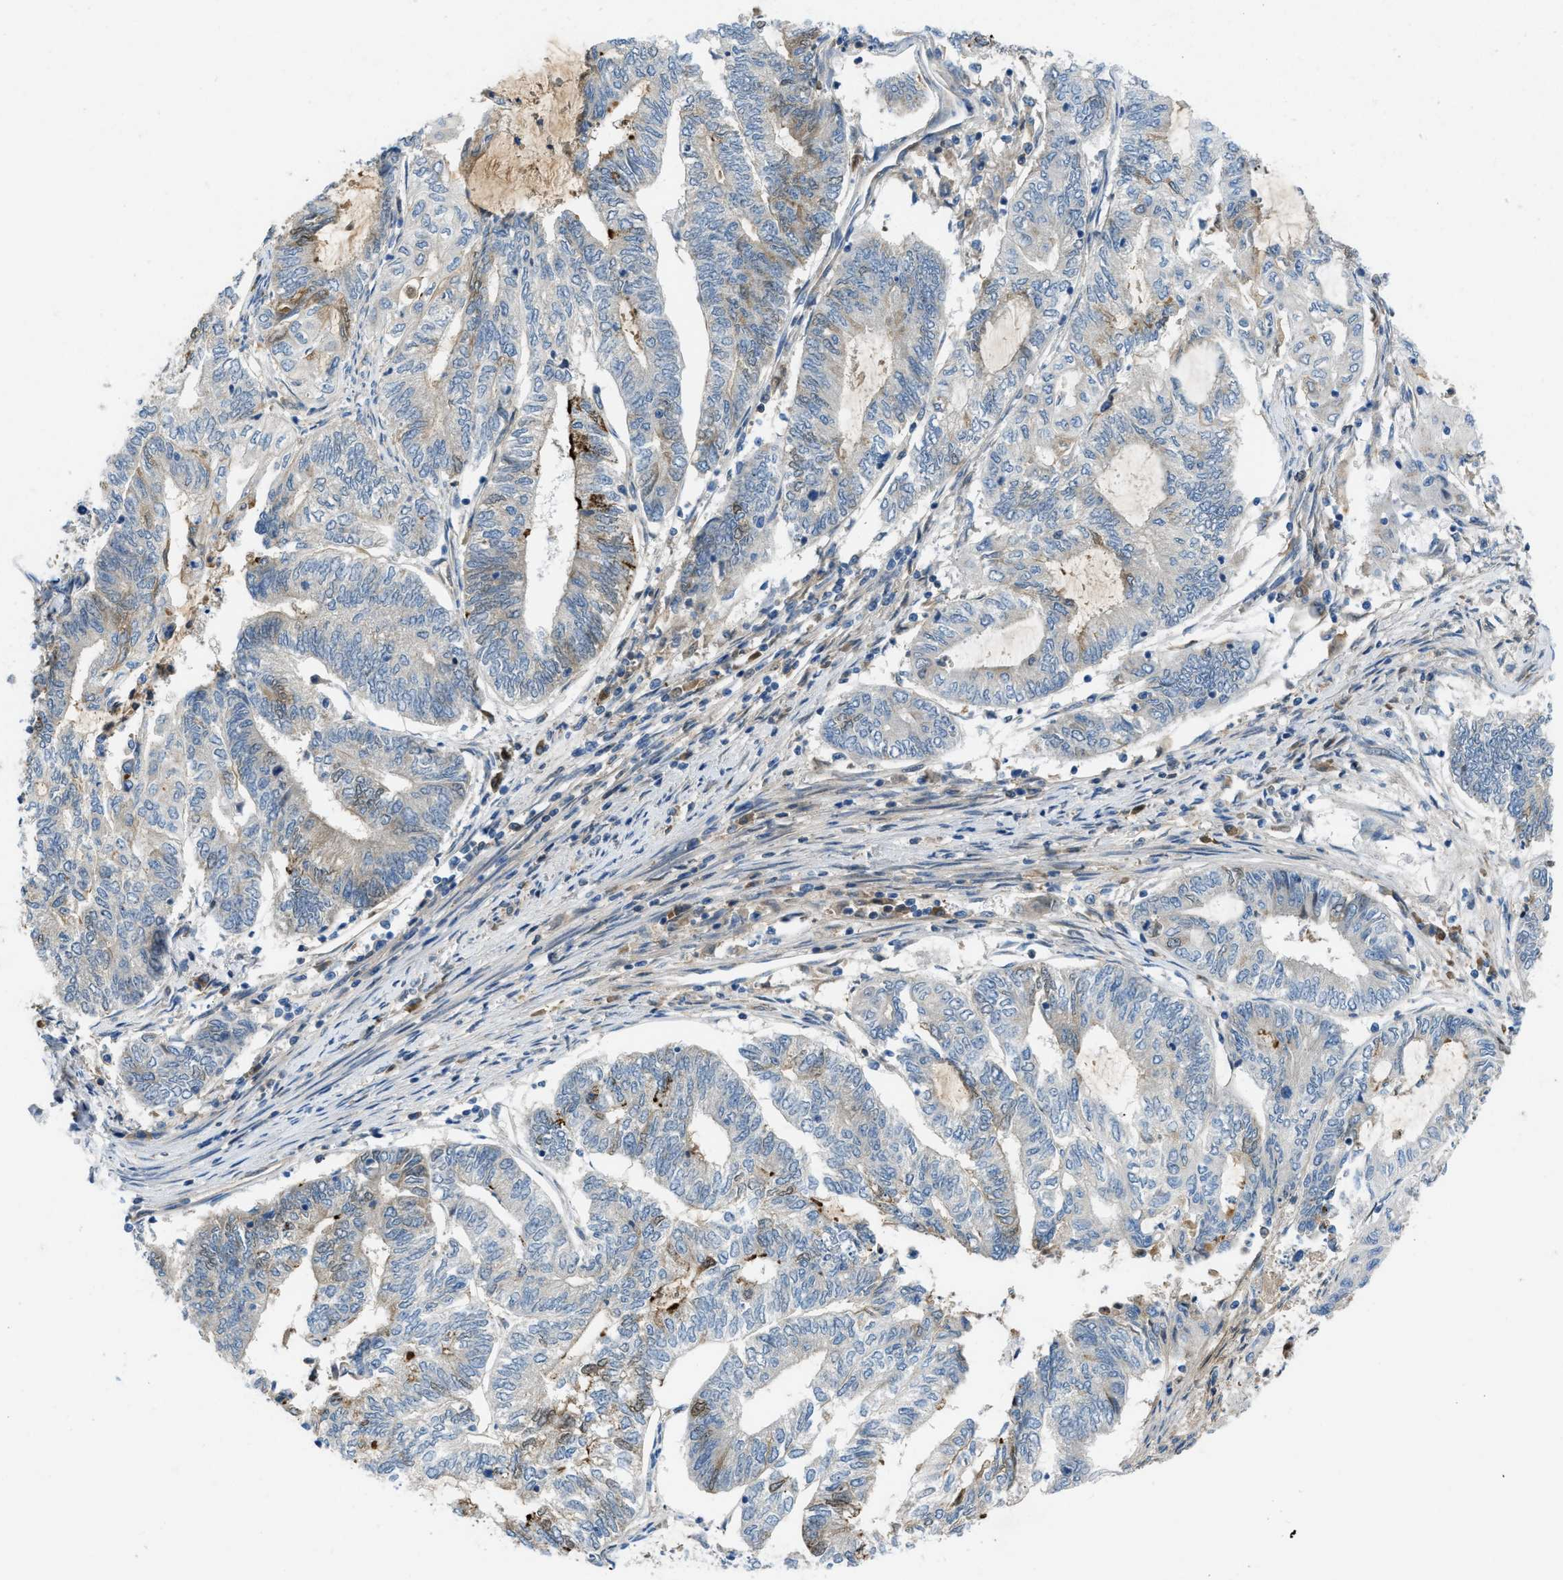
{"staining": {"intensity": "weak", "quantity": "<25%", "location": "cytoplasmic/membranous,nuclear"}, "tissue": "endometrial cancer", "cell_type": "Tumor cells", "image_type": "cancer", "snomed": [{"axis": "morphology", "description": "Adenocarcinoma, NOS"}, {"axis": "topography", "description": "Uterus"}, {"axis": "topography", "description": "Endometrium"}], "caption": "Endometrial cancer (adenocarcinoma) stained for a protein using immunohistochemistry reveals no expression tumor cells.", "gene": "ZNF251", "patient": {"sex": "female", "age": 70}}